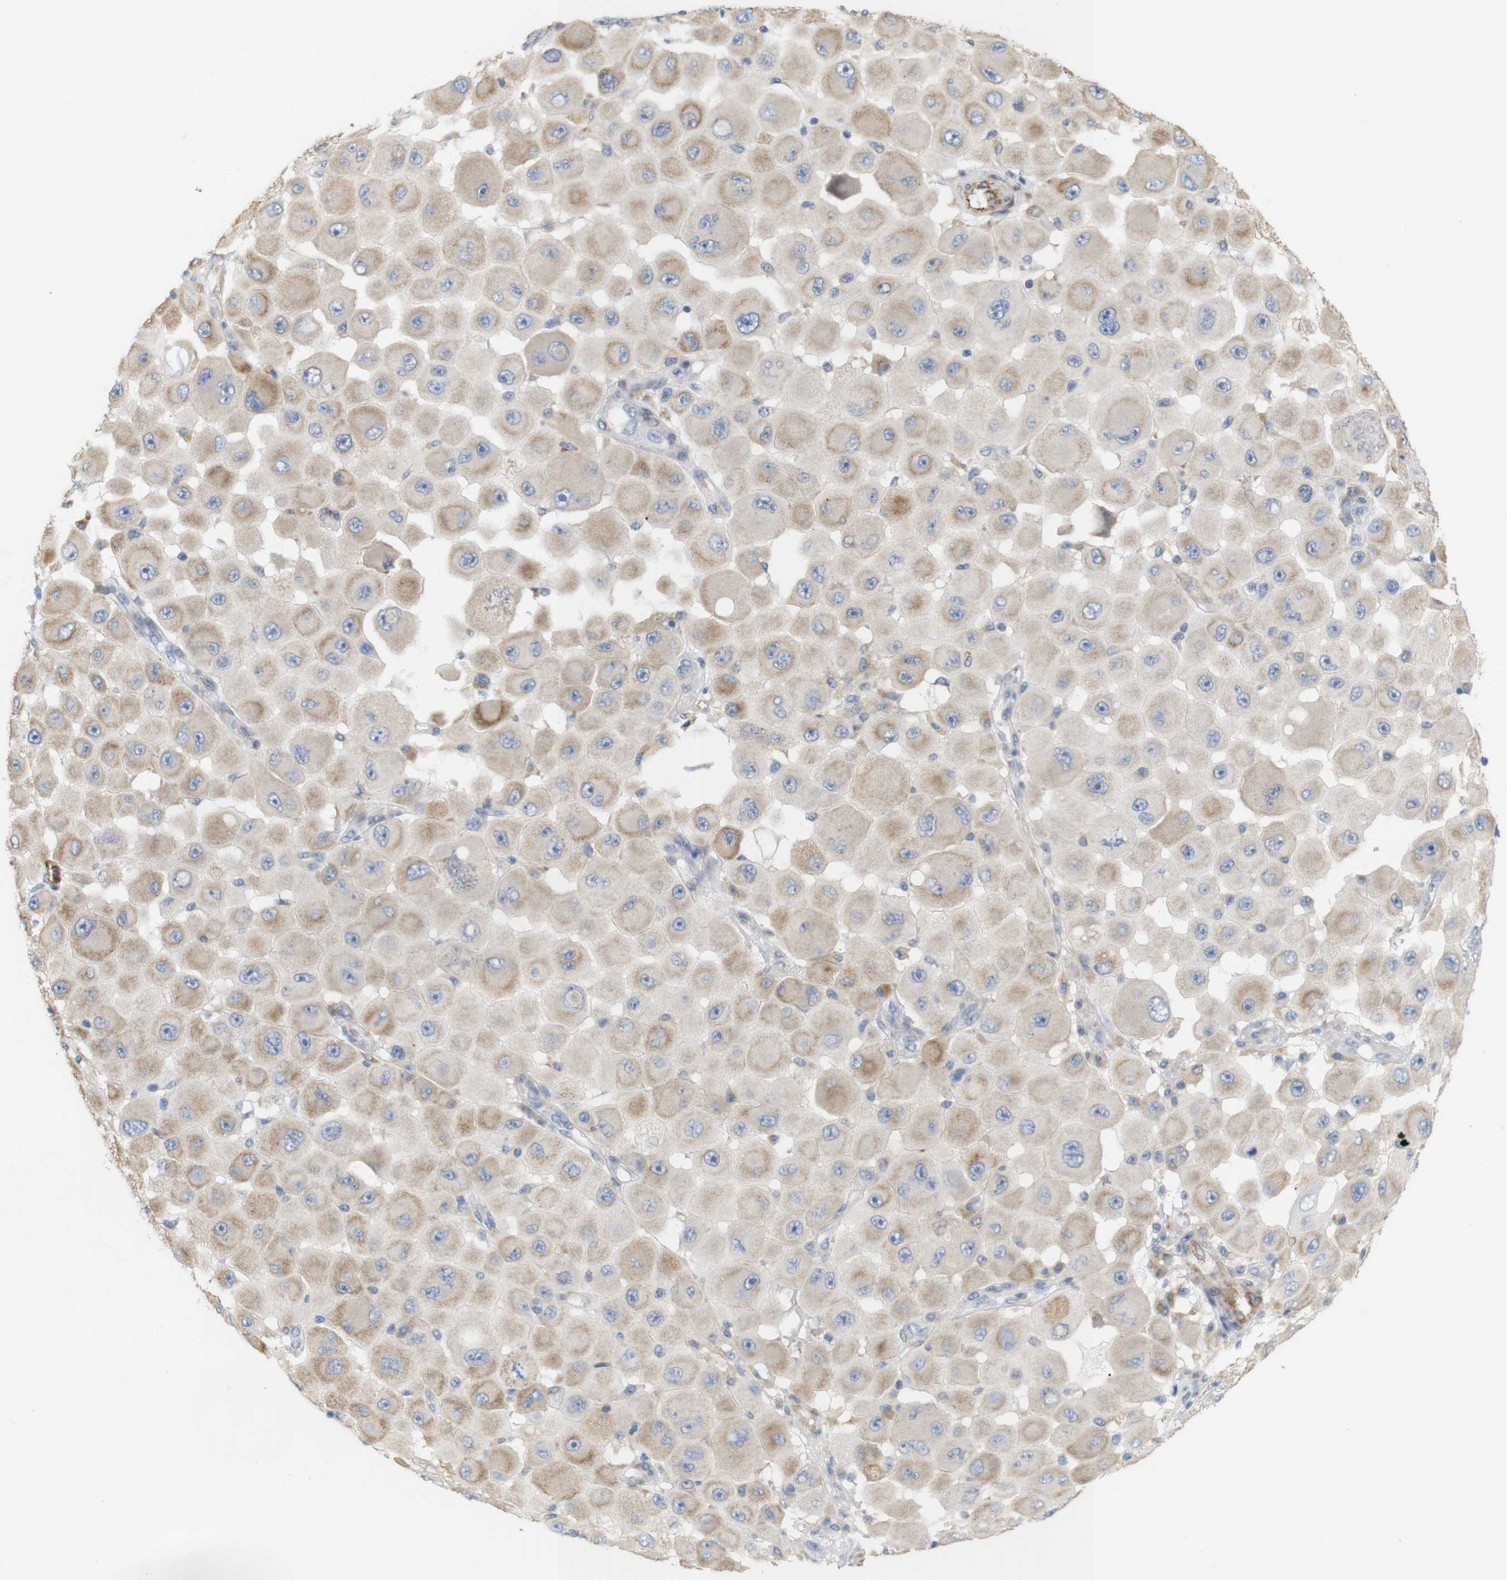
{"staining": {"intensity": "weak", "quantity": ">75%", "location": "cytoplasmic/membranous"}, "tissue": "melanoma", "cell_type": "Tumor cells", "image_type": "cancer", "snomed": [{"axis": "morphology", "description": "Malignant melanoma, NOS"}, {"axis": "topography", "description": "Skin"}], "caption": "Melanoma stained with a brown dye displays weak cytoplasmic/membranous positive positivity in approximately >75% of tumor cells.", "gene": "ITPR1", "patient": {"sex": "female", "age": 81}}